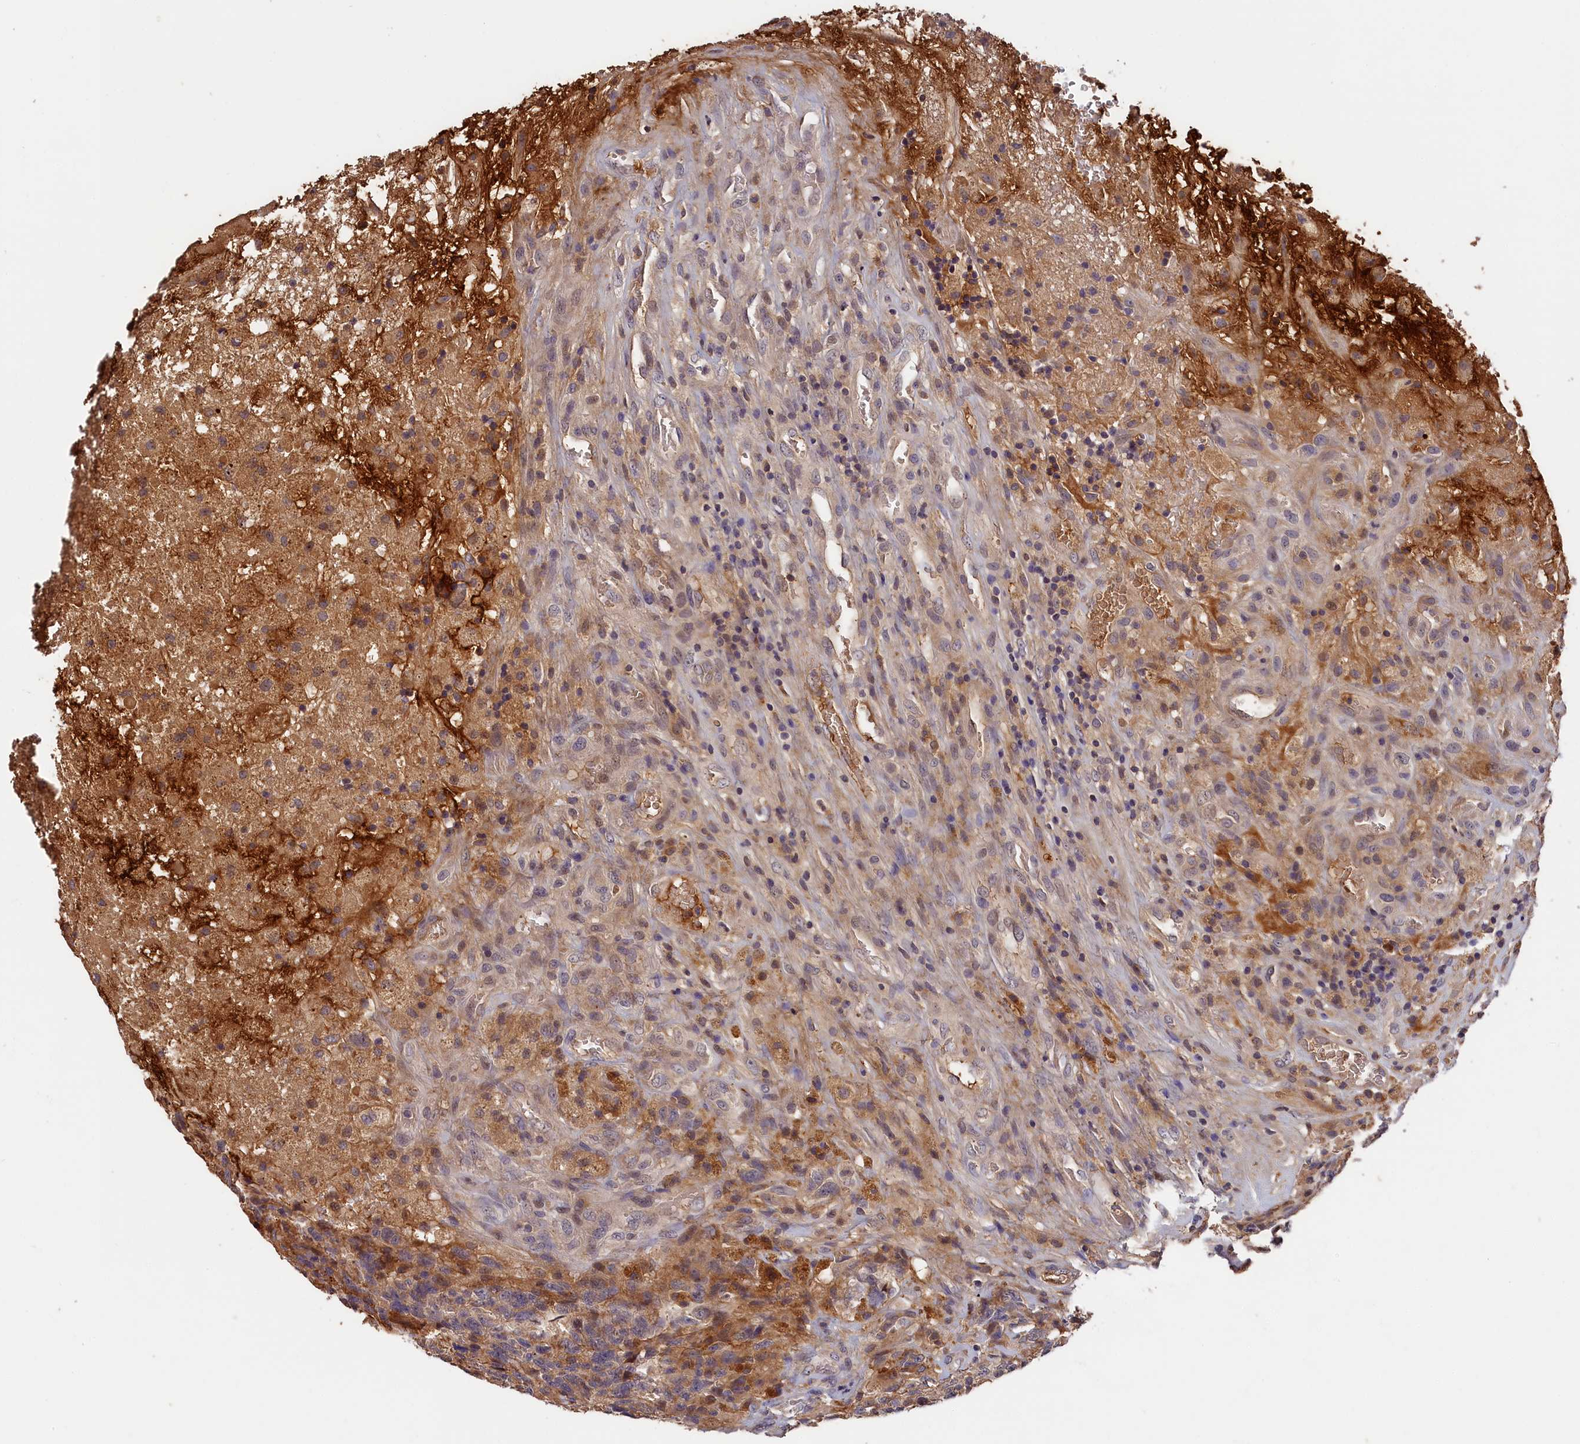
{"staining": {"intensity": "weak", "quantity": "<25%", "location": "cytoplasmic/membranous"}, "tissue": "glioma", "cell_type": "Tumor cells", "image_type": "cancer", "snomed": [{"axis": "morphology", "description": "Glioma, malignant, High grade"}, {"axis": "topography", "description": "Brain"}], "caption": "Immunohistochemistry (IHC) photomicrograph of neoplastic tissue: malignant high-grade glioma stained with DAB (3,3'-diaminobenzidine) reveals no significant protein expression in tumor cells.", "gene": "ITIH1", "patient": {"sex": "male", "age": 69}}